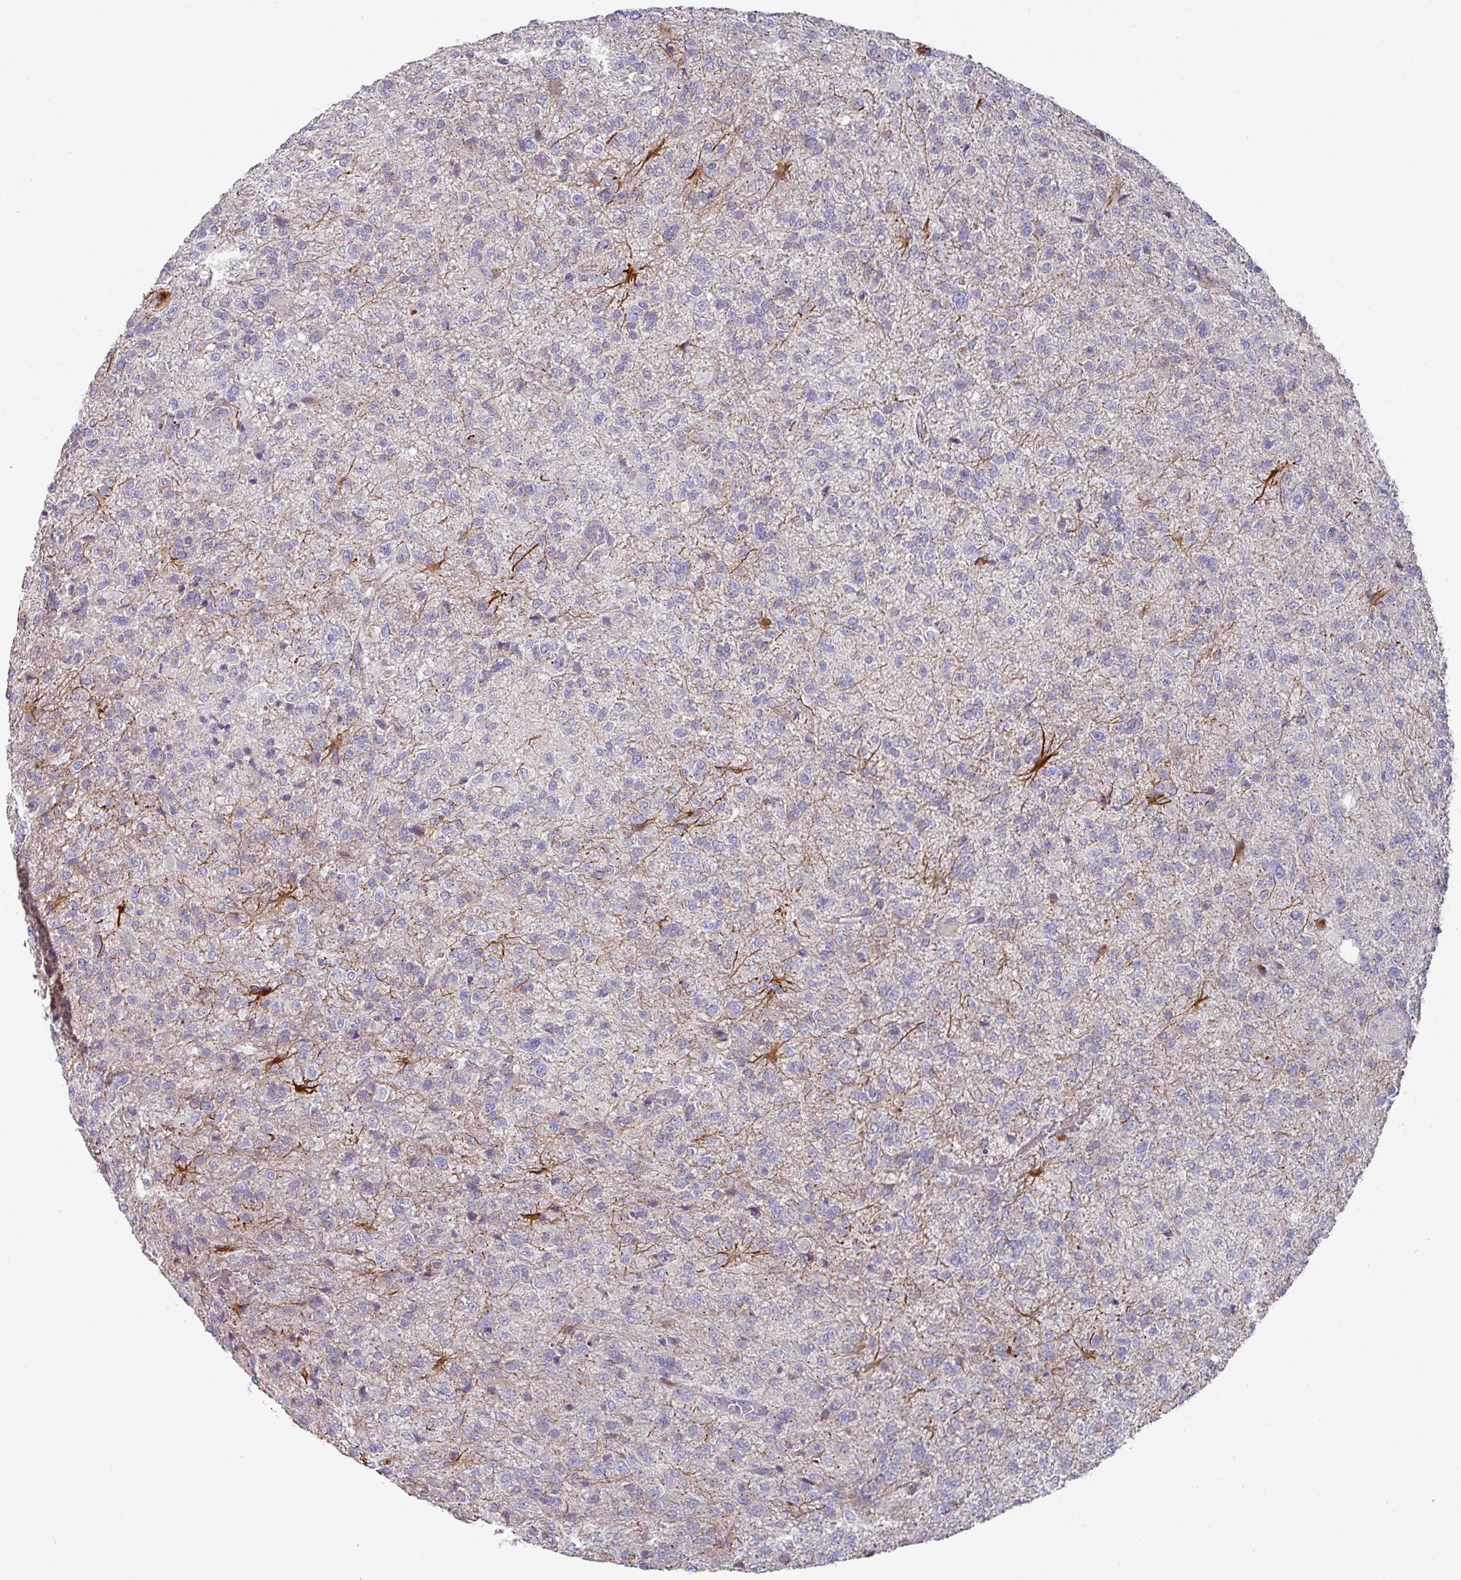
{"staining": {"intensity": "negative", "quantity": "none", "location": "none"}, "tissue": "glioma", "cell_type": "Tumor cells", "image_type": "cancer", "snomed": [{"axis": "morphology", "description": "Glioma, malignant, High grade"}, {"axis": "topography", "description": "Brain"}], "caption": "Immunohistochemistry photomicrograph of human glioma stained for a protein (brown), which displays no positivity in tumor cells. (Stains: DAB immunohistochemistry (IHC) with hematoxylin counter stain, Microscopy: brightfield microscopy at high magnification).", "gene": "IL4R", "patient": {"sex": "female", "age": 74}}